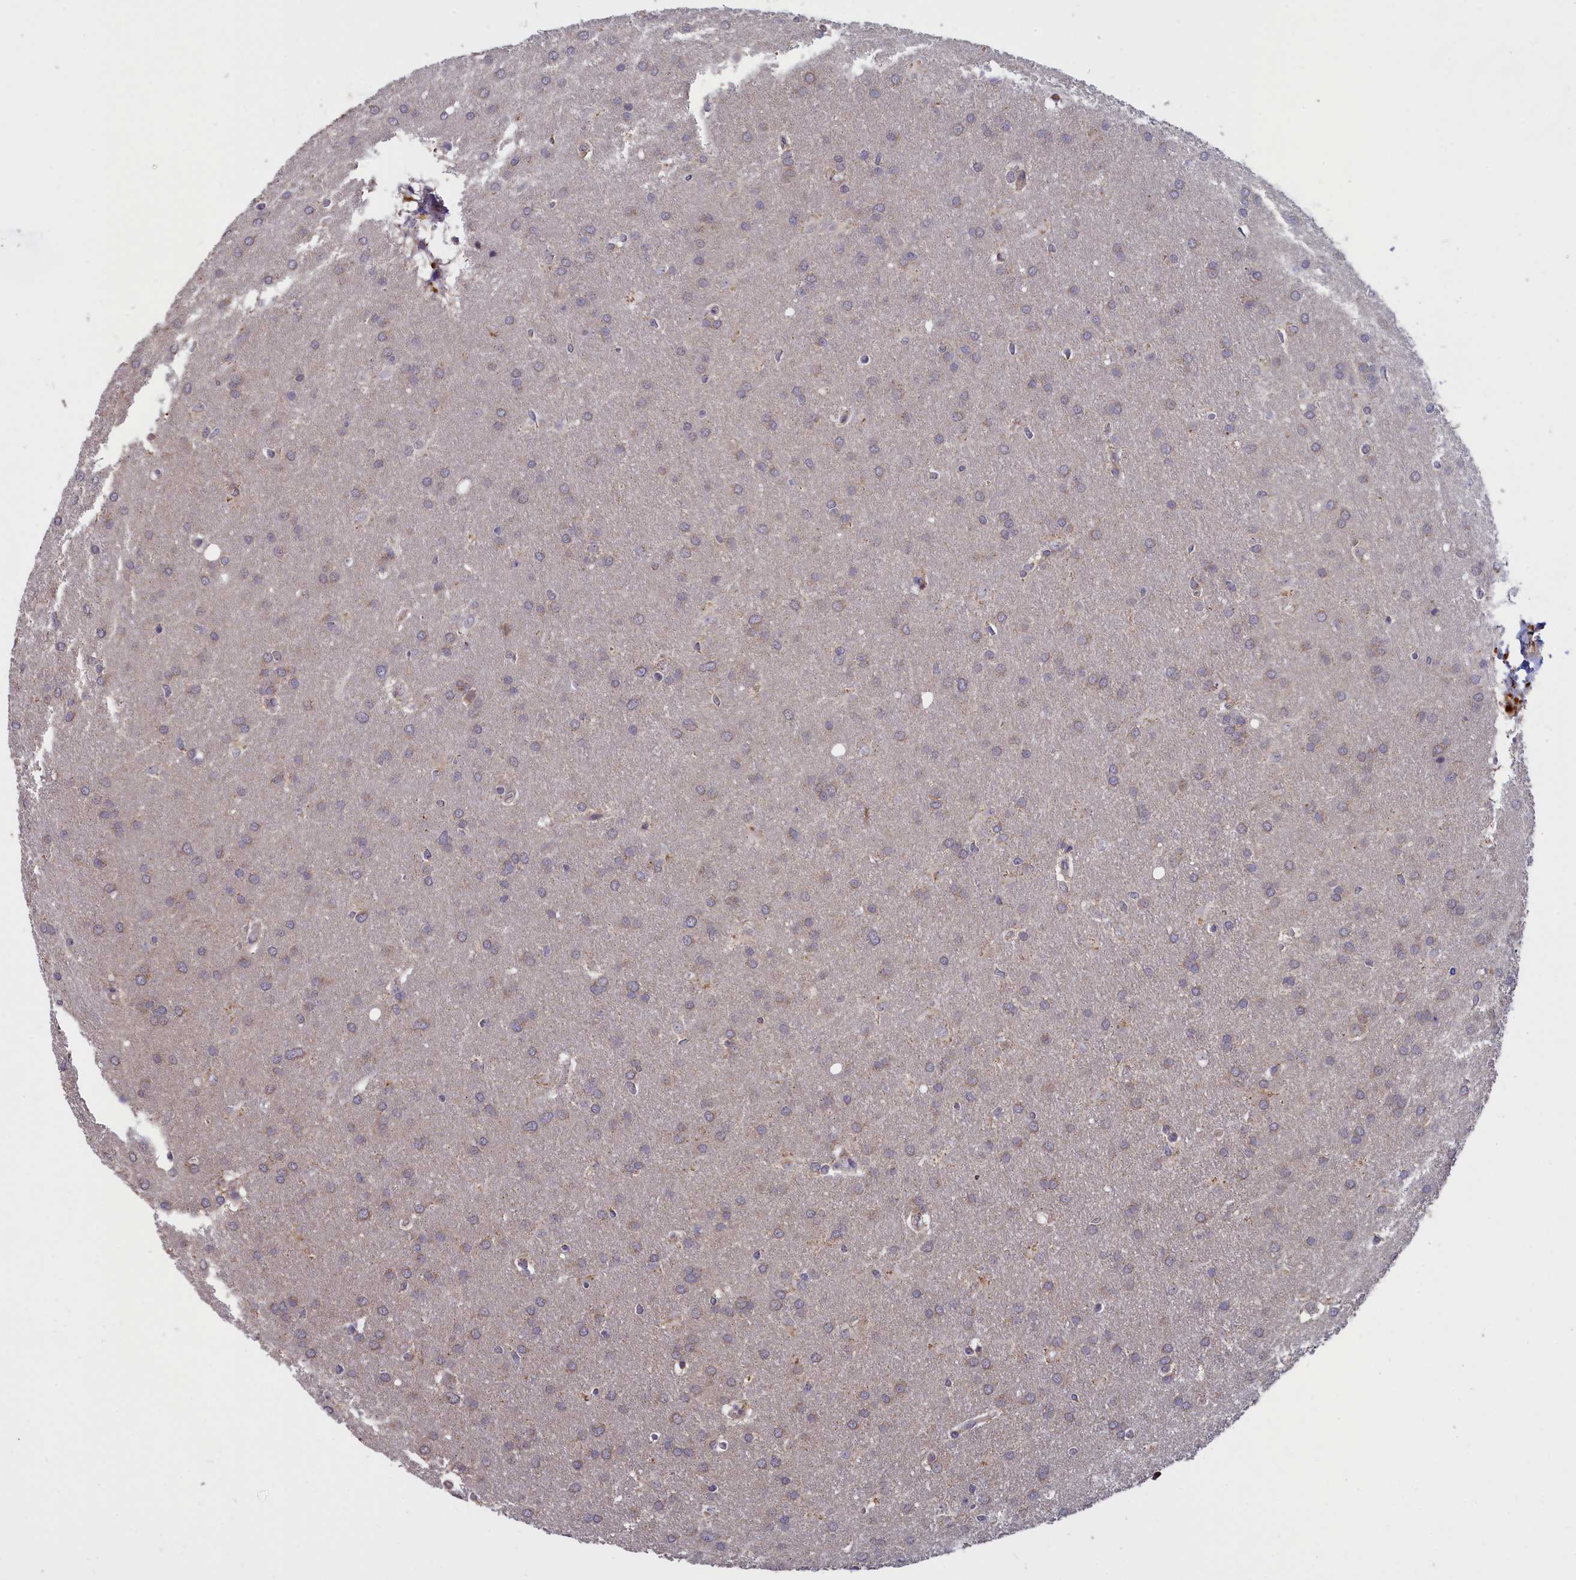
{"staining": {"intensity": "weak", "quantity": "<25%", "location": "cytoplasmic/membranous"}, "tissue": "glioma", "cell_type": "Tumor cells", "image_type": "cancer", "snomed": [{"axis": "morphology", "description": "Glioma, malignant, Low grade"}, {"axis": "topography", "description": "Brain"}], "caption": "Tumor cells show no significant protein expression in glioma.", "gene": "EPB41L4B", "patient": {"sex": "female", "age": 32}}